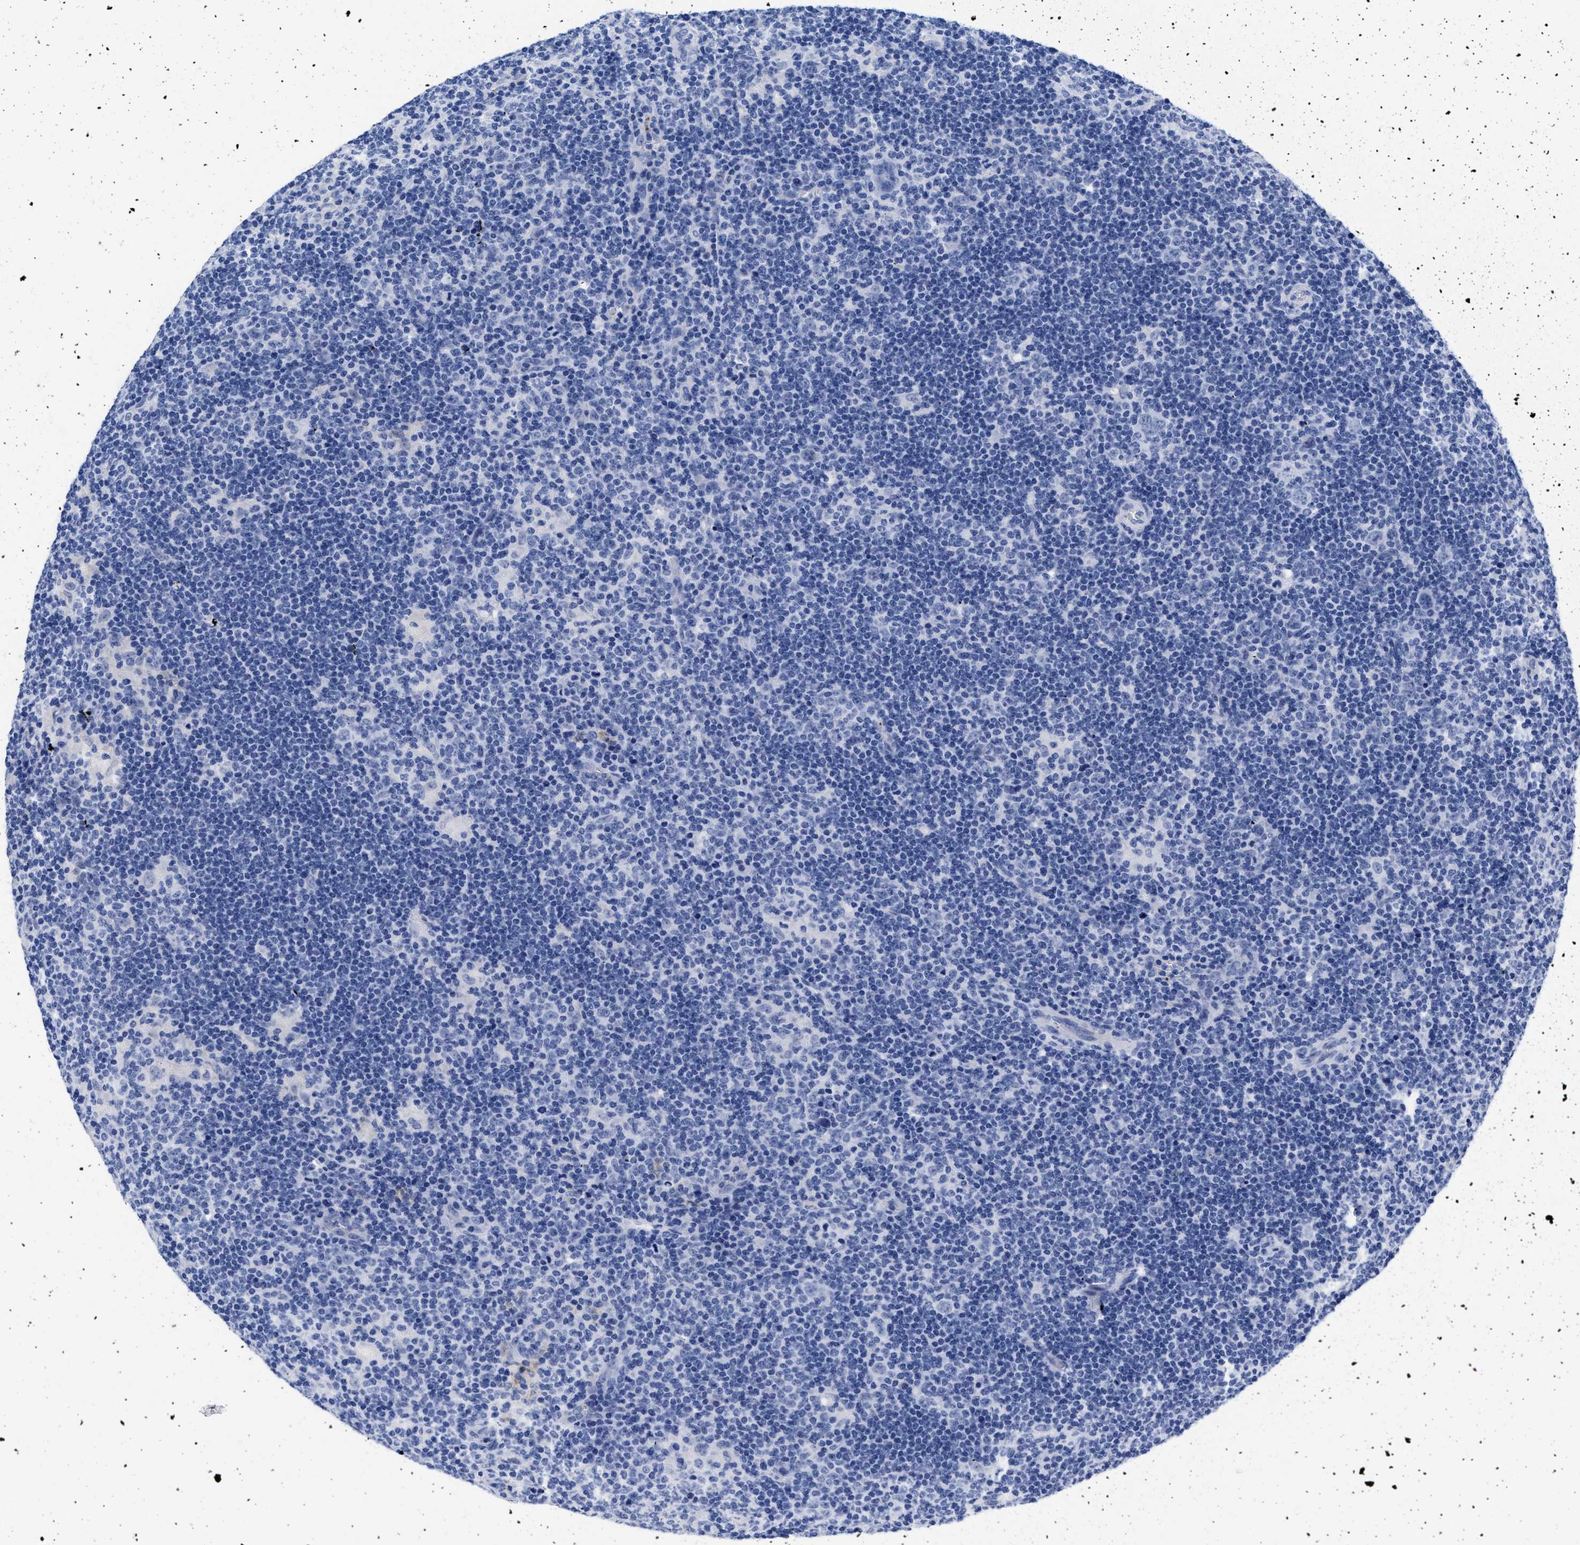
{"staining": {"intensity": "negative", "quantity": "none", "location": "none"}, "tissue": "lymphoma", "cell_type": "Tumor cells", "image_type": "cancer", "snomed": [{"axis": "morphology", "description": "Hodgkin's disease, NOS"}, {"axis": "topography", "description": "Lymph node"}], "caption": "There is no significant expression in tumor cells of lymphoma.", "gene": "TREML1", "patient": {"sex": "female", "age": 57}}